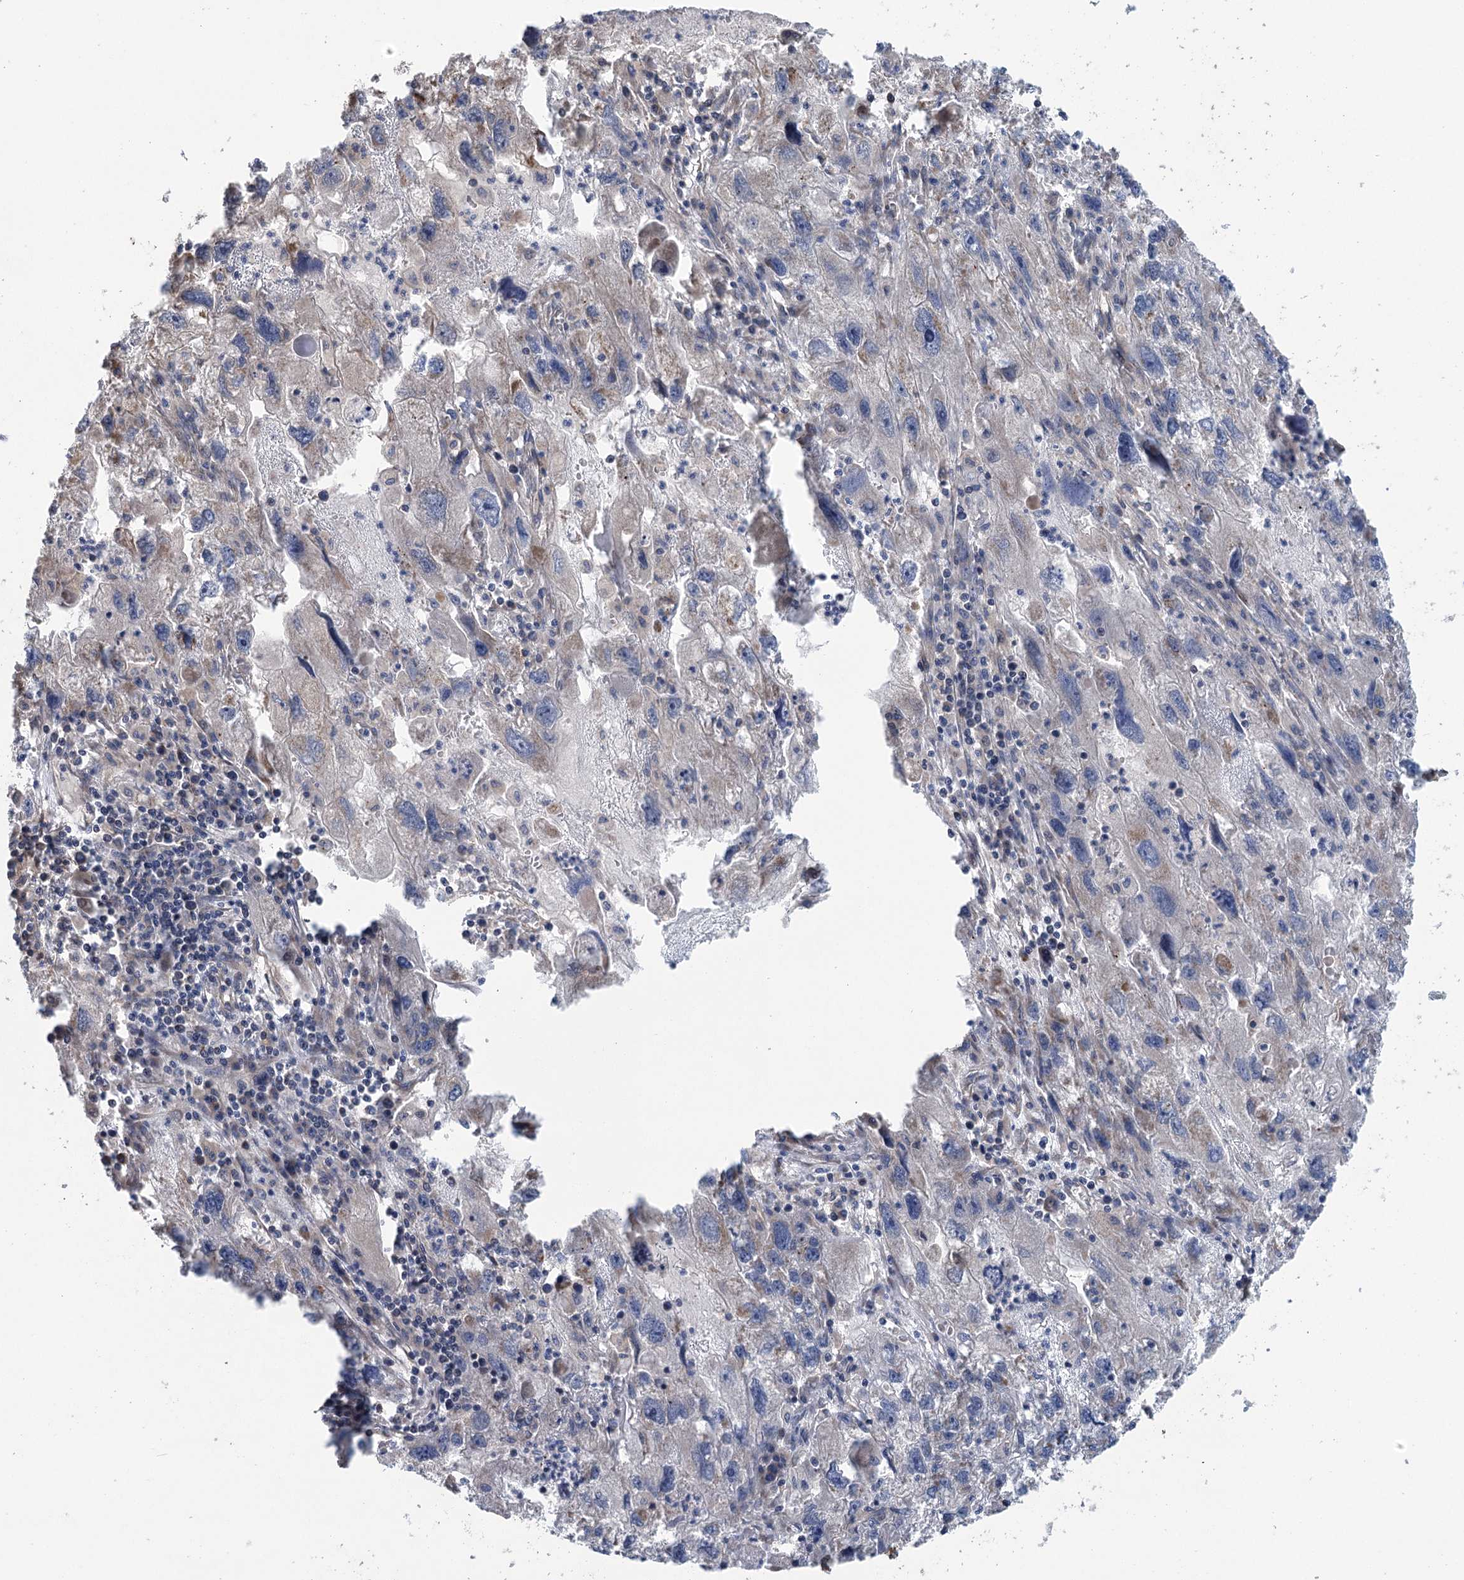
{"staining": {"intensity": "moderate", "quantity": "<25%", "location": "cytoplasmic/membranous"}, "tissue": "endometrial cancer", "cell_type": "Tumor cells", "image_type": "cancer", "snomed": [{"axis": "morphology", "description": "Adenocarcinoma, NOS"}, {"axis": "topography", "description": "Endometrium"}], "caption": "Human endometrial cancer stained with a brown dye shows moderate cytoplasmic/membranous positive positivity in about <25% of tumor cells.", "gene": "RWDD4", "patient": {"sex": "female", "age": 49}}